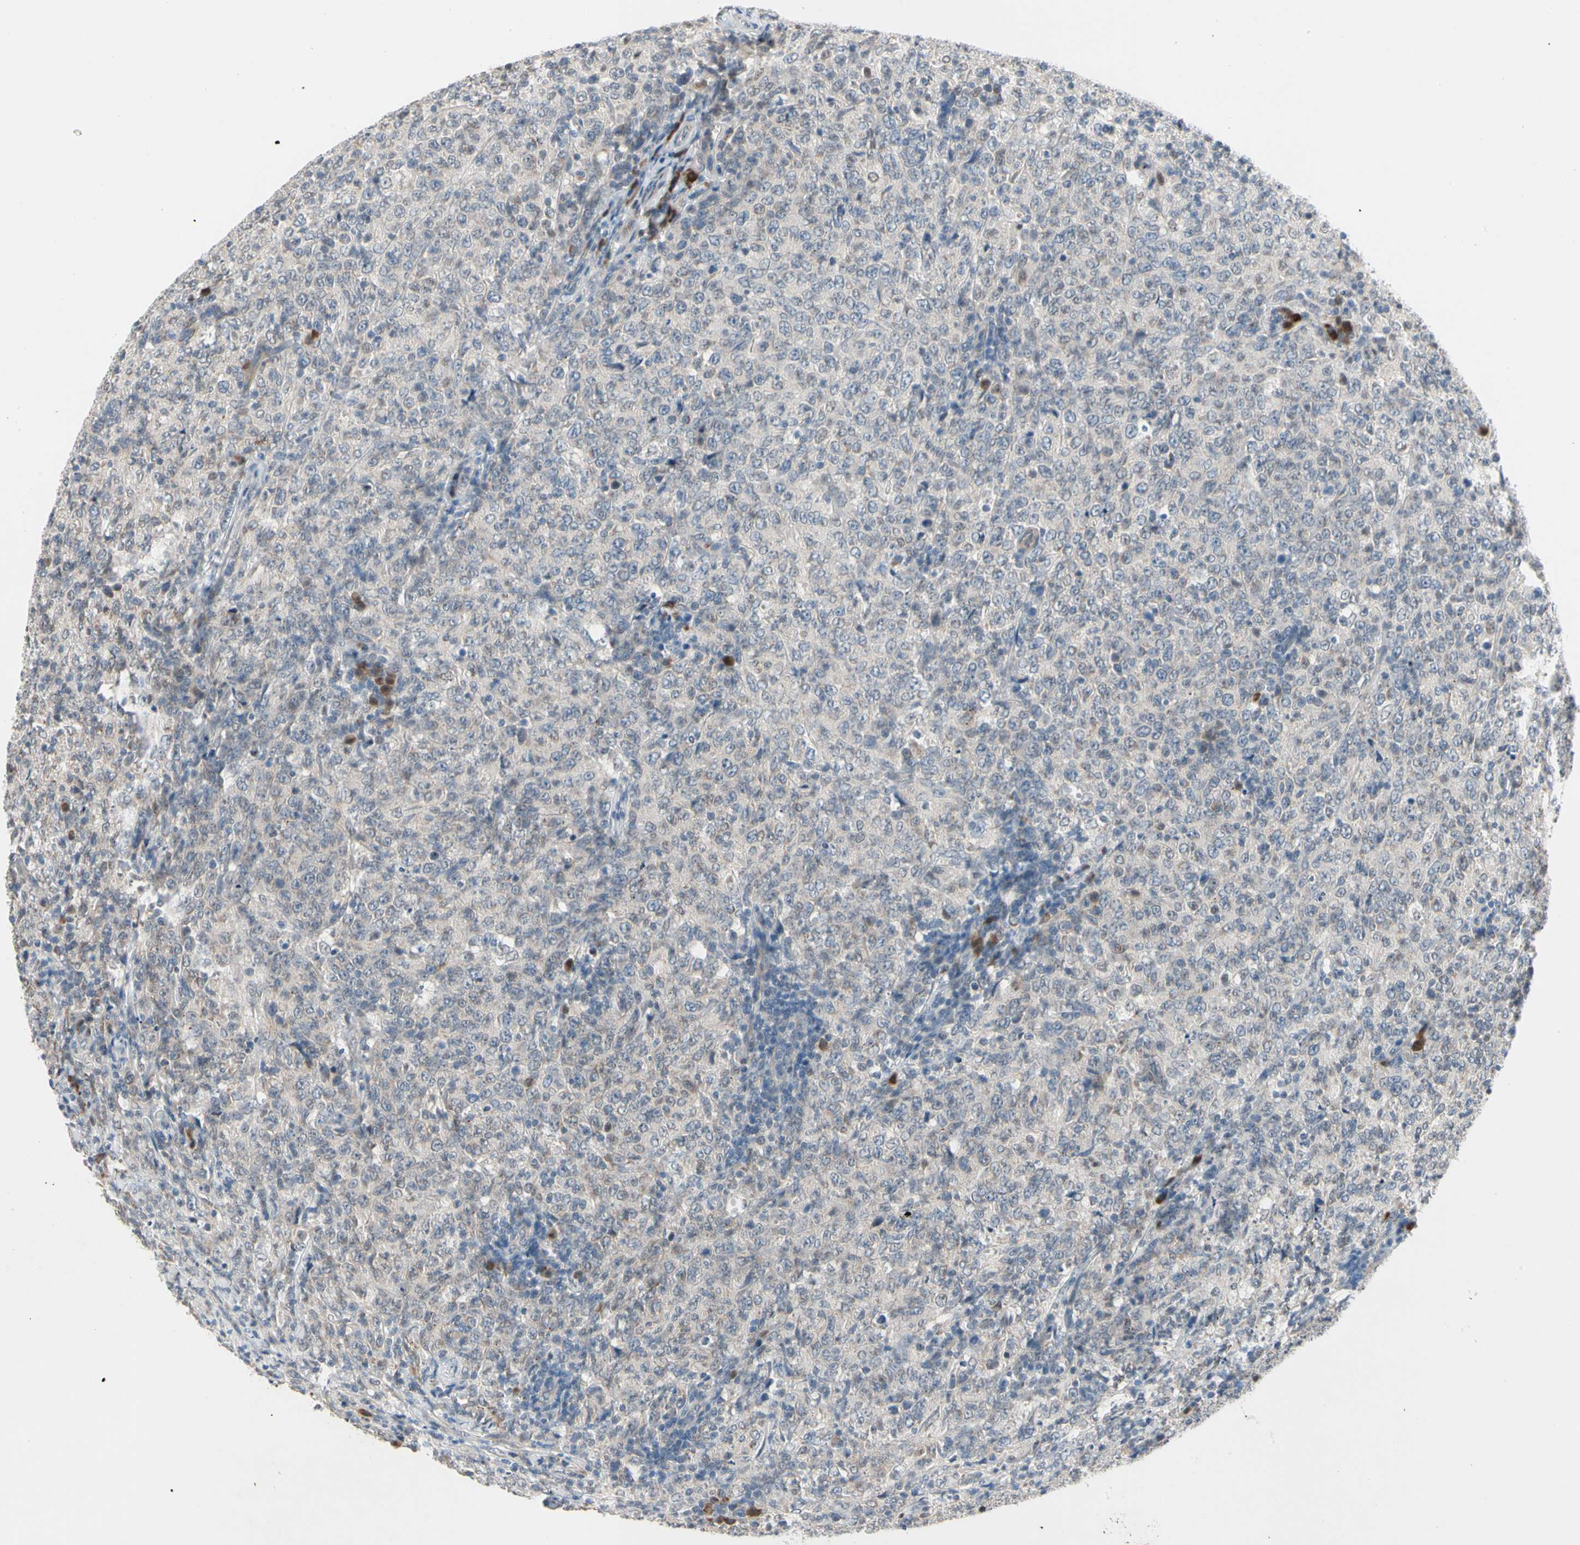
{"staining": {"intensity": "weak", "quantity": "<25%", "location": "cytoplasmic/membranous,nuclear"}, "tissue": "lymphoma", "cell_type": "Tumor cells", "image_type": "cancer", "snomed": [{"axis": "morphology", "description": "Malignant lymphoma, non-Hodgkin's type, High grade"}, {"axis": "topography", "description": "Tonsil"}], "caption": "An immunohistochemistry (IHC) photomicrograph of lymphoma is shown. There is no staining in tumor cells of lymphoma. Nuclei are stained in blue.", "gene": "MARK1", "patient": {"sex": "female", "age": 36}}